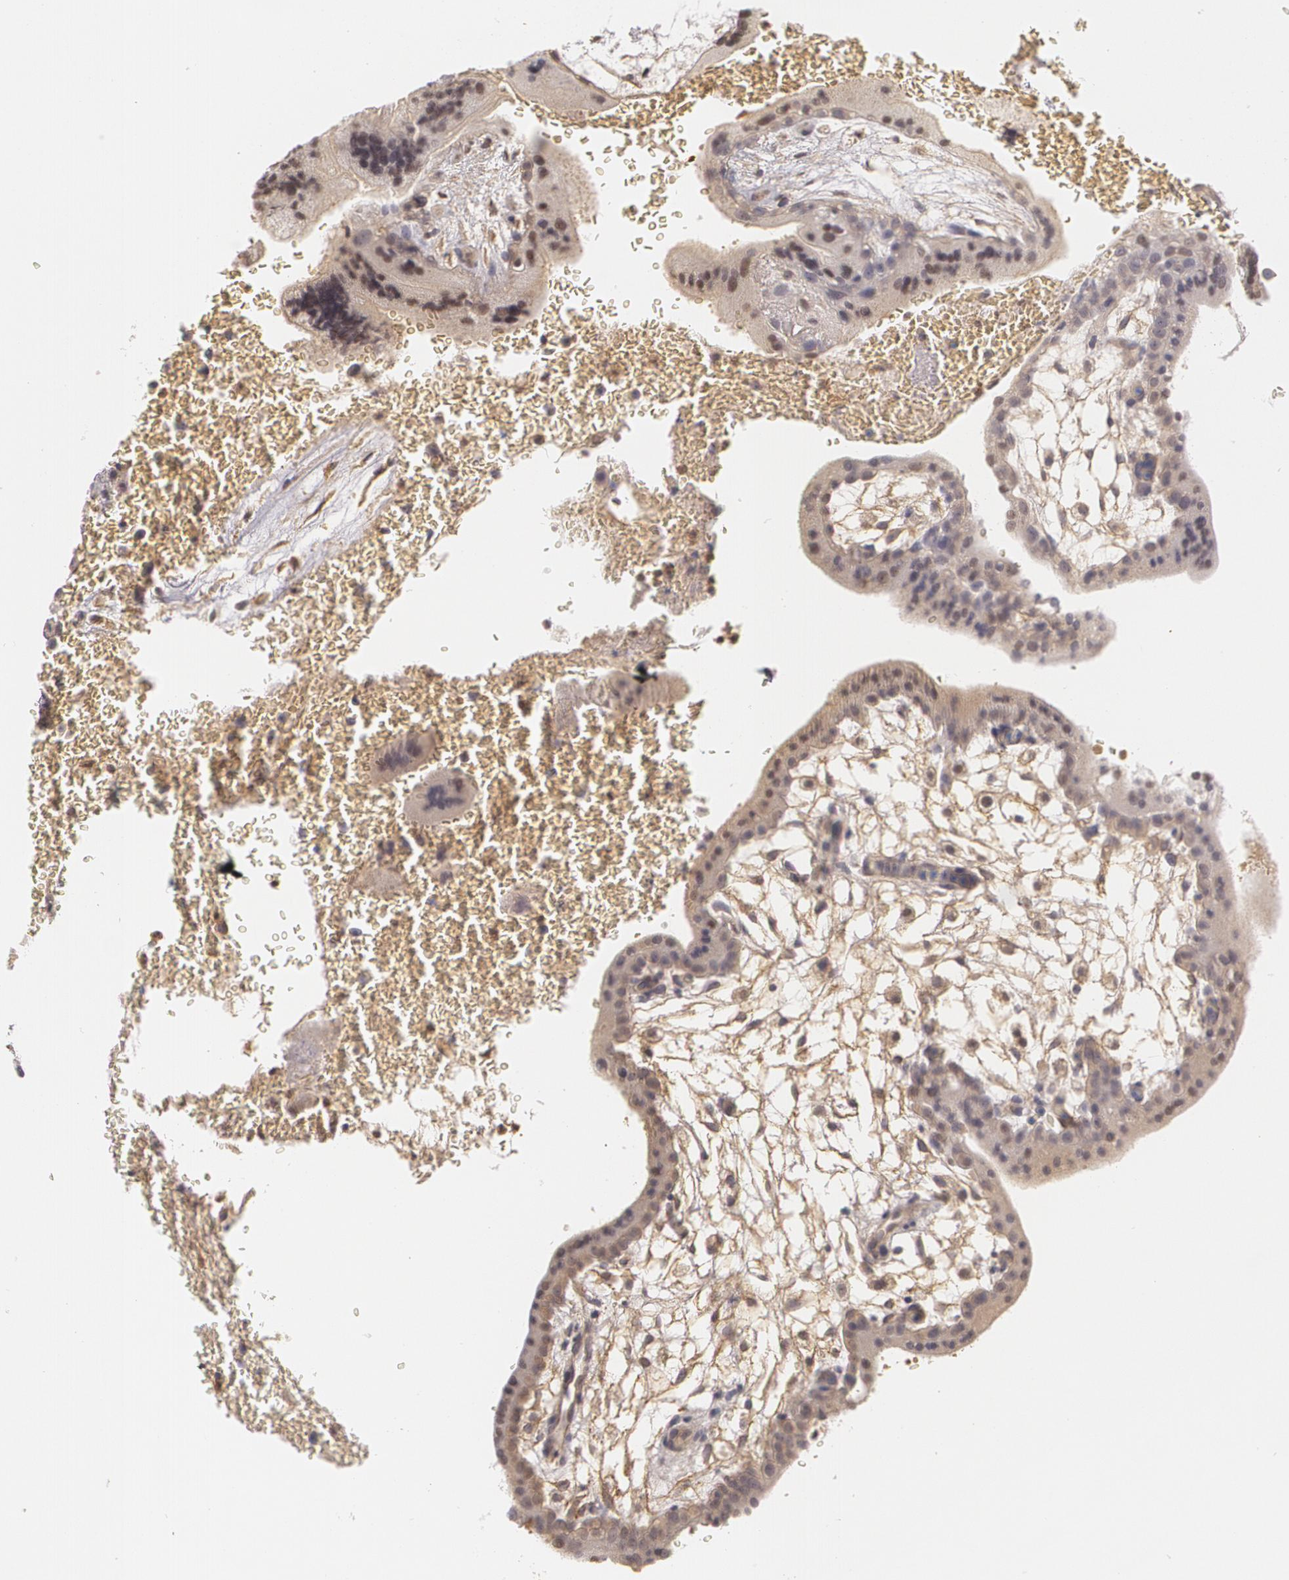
{"staining": {"intensity": "weak", "quantity": "25%-75%", "location": "nuclear"}, "tissue": "placenta", "cell_type": "Trophoblastic cells", "image_type": "normal", "snomed": [{"axis": "morphology", "description": "Normal tissue, NOS"}, {"axis": "topography", "description": "Placenta"}], "caption": "Immunohistochemical staining of benign human placenta exhibits 25%-75% levels of weak nuclear protein staining in approximately 25%-75% of trophoblastic cells. (Stains: DAB (3,3'-diaminobenzidine) in brown, nuclei in blue, Microscopy: brightfield microscopy at high magnification).", "gene": "LRG1", "patient": {"sex": "female", "age": 35}}